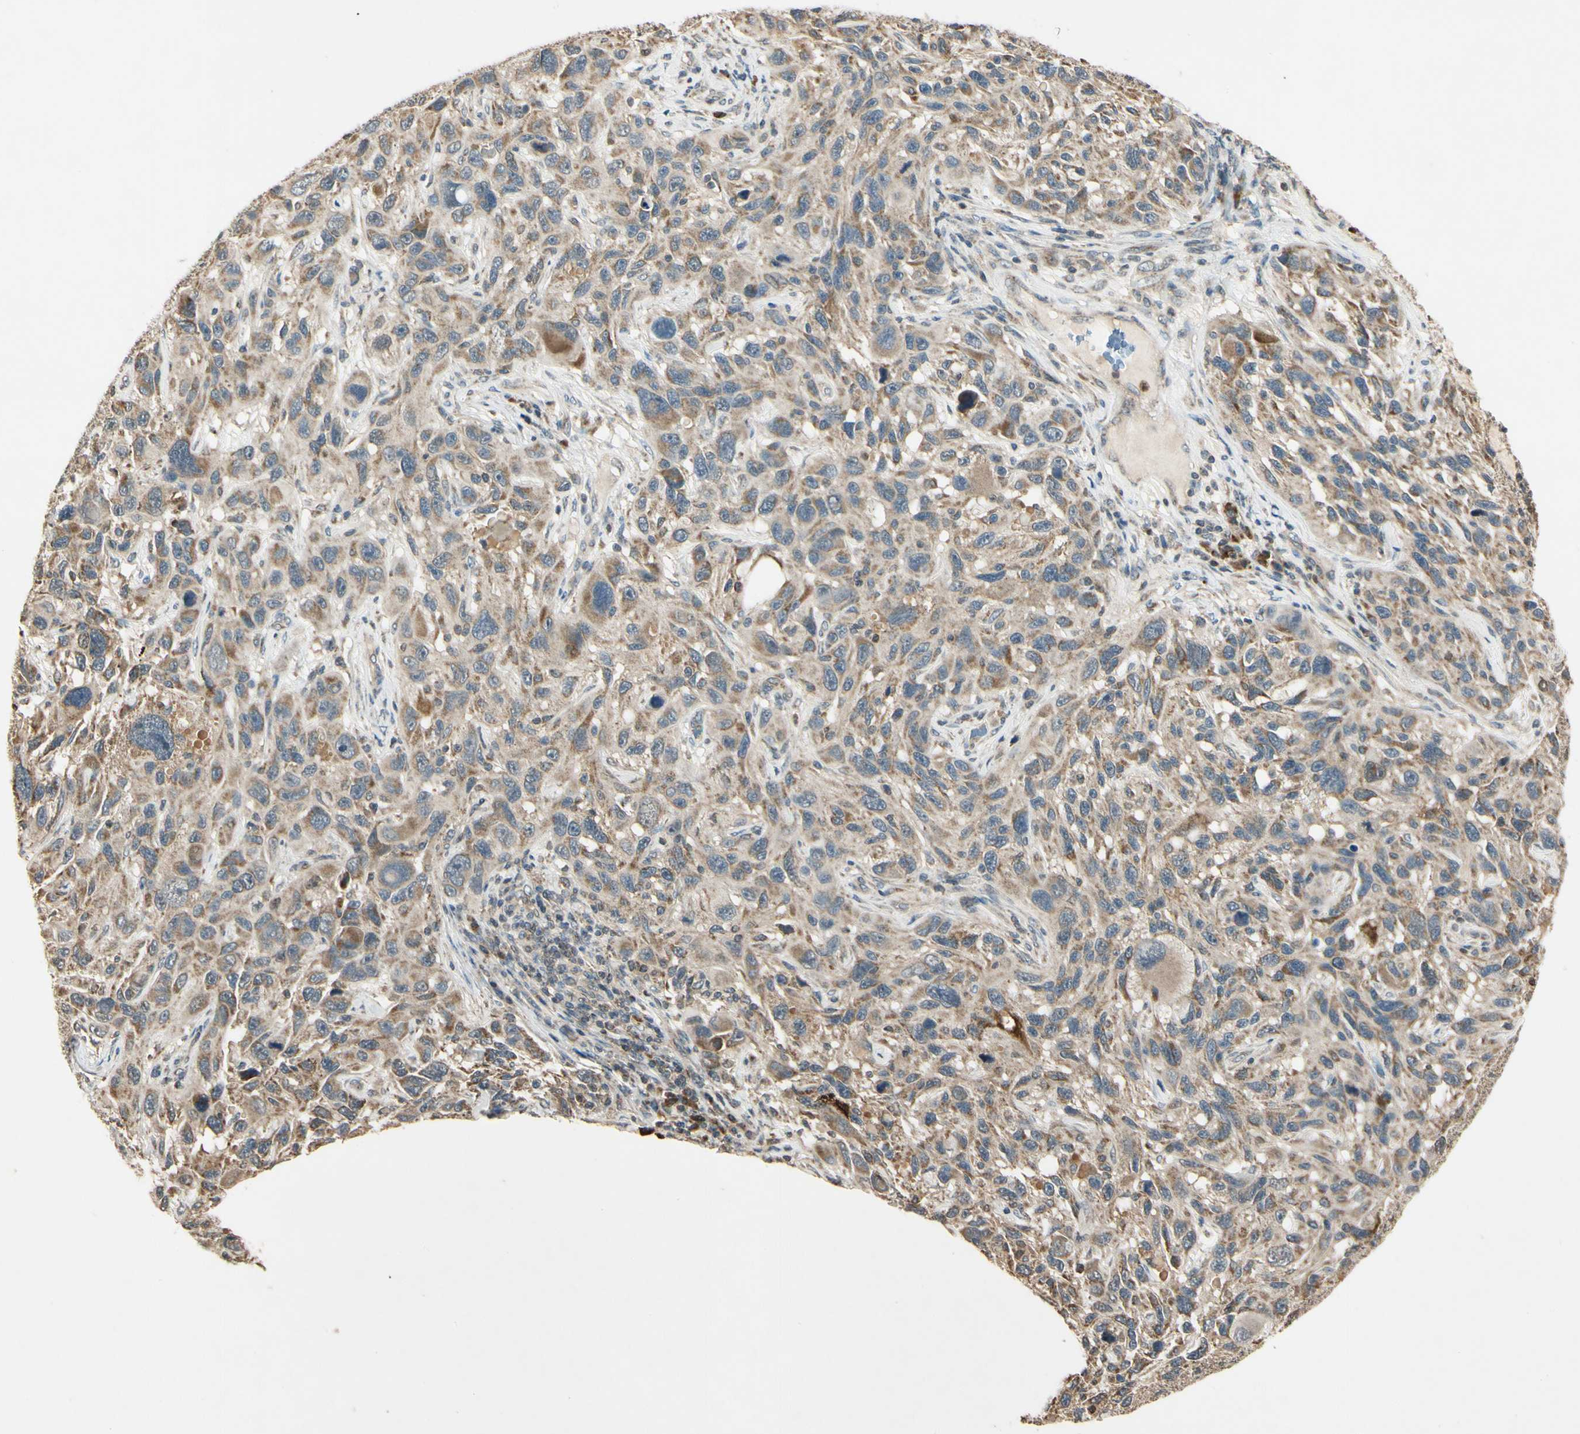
{"staining": {"intensity": "weak", "quantity": ">75%", "location": "cytoplasmic/membranous"}, "tissue": "melanoma", "cell_type": "Tumor cells", "image_type": "cancer", "snomed": [{"axis": "morphology", "description": "Malignant melanoma, NOS"}, {"axis": "topography", "description": "Skin"}], "caption": "This histopathology image displays immunohistochemistry (IHC) staining of human melanoma, with low weak cytoplasmic/membranous positivity in about >75% of tumor cells.", "gene": "PRDX5", "patient": {"sex": "male", "age": 53}}